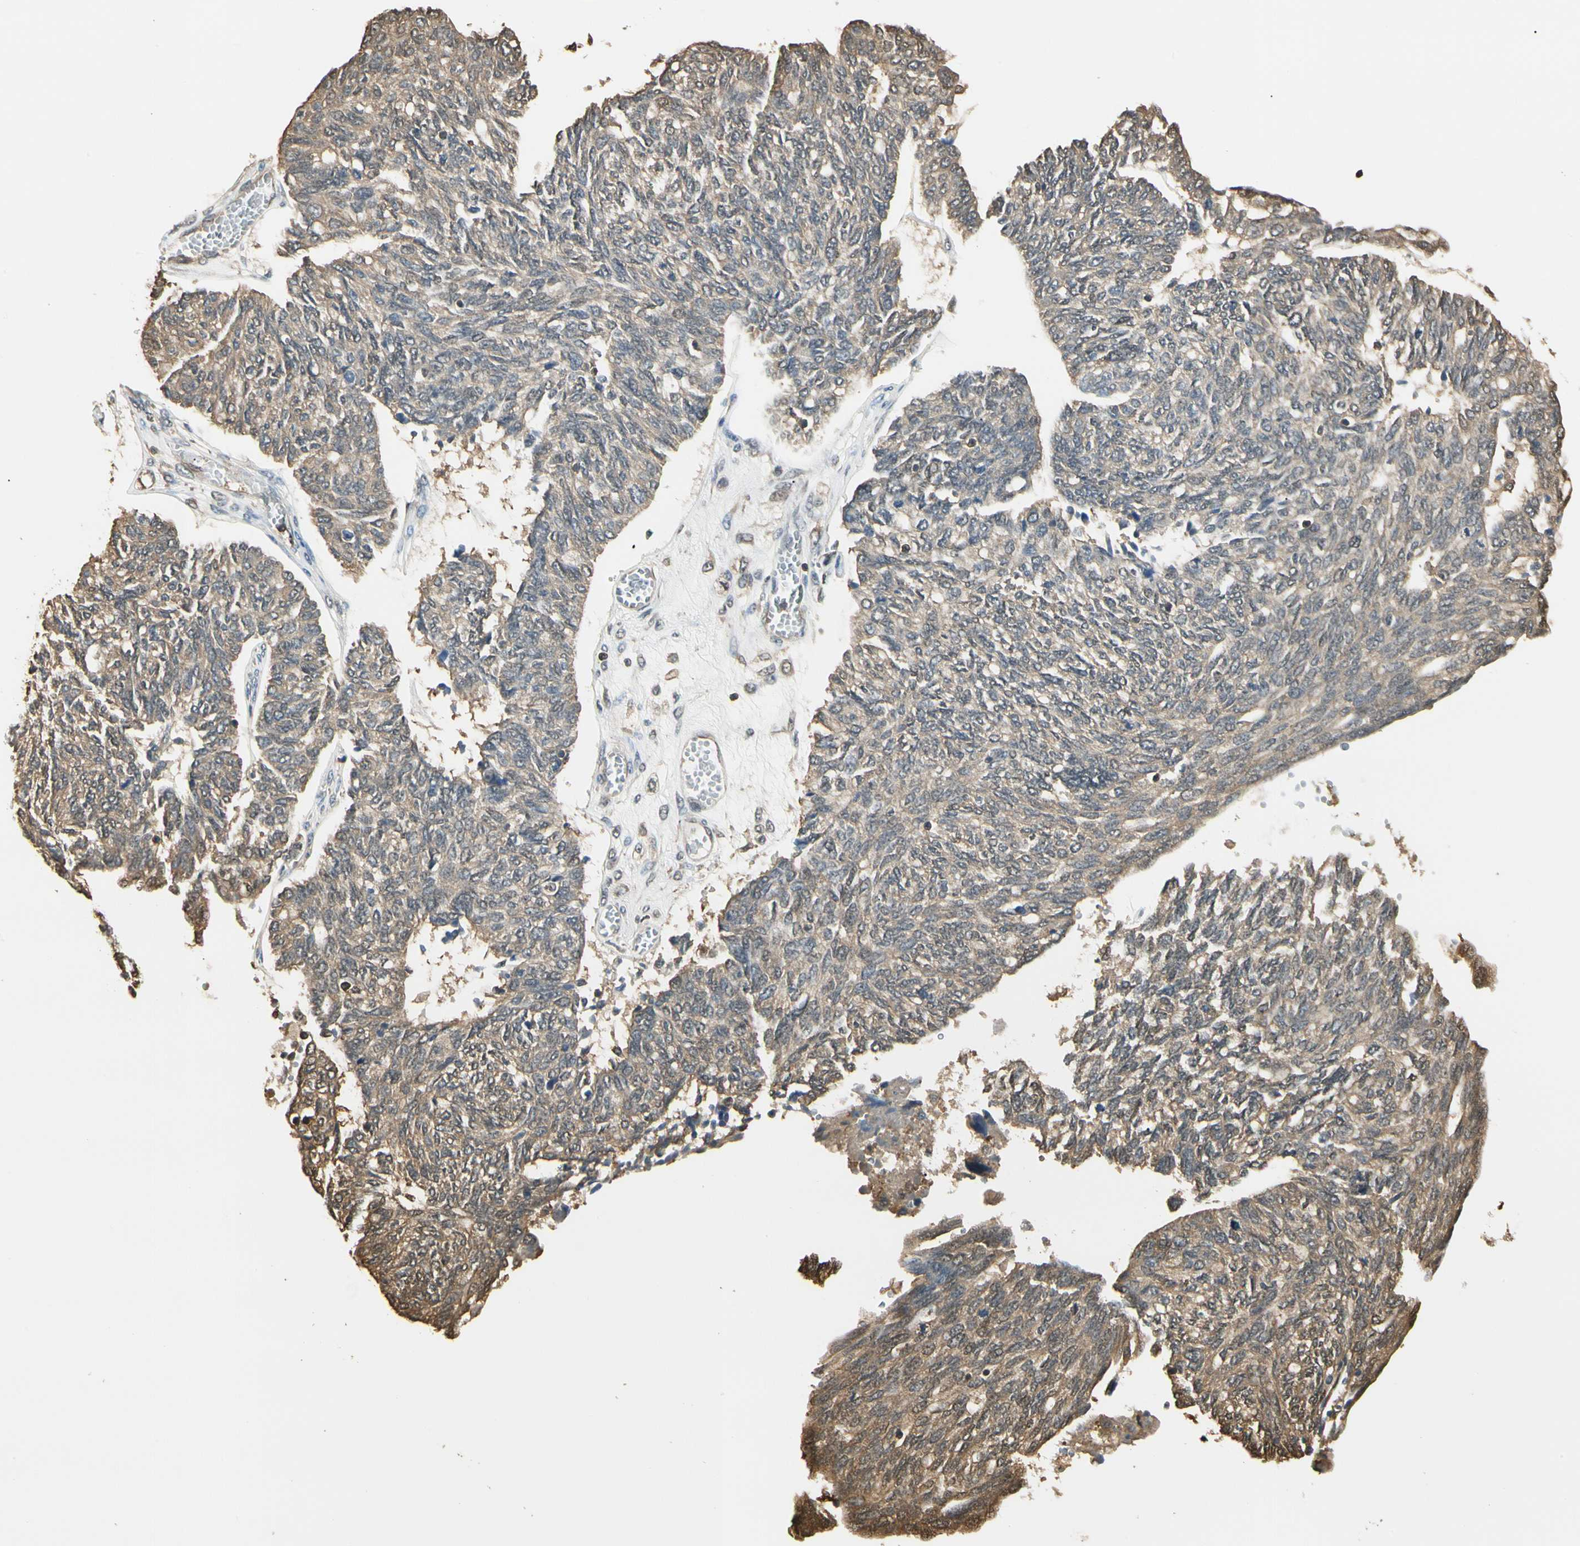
{"staining": {"intensity": "moderate", "quantity": ">75%", "location": "cytoplasmic/membranous"}, "tissue": "ovarian cancer", "cell_type": "Tumor cells", "image_type": "cancer", "snomed": [{"axis": "morphology", "description": "Cystadenocarcinoma, serous, NOS"}, {"axis": "topography", "description": "Ovary"}], "caption": "Moderate cytoplasmic/membranous protein staining is seen in approximately >75% of tumor cells in serous cystadenocarcinoma (ovarian). Using DAB (brown) and hematoxylin (blue) stains, captured at high magnification using brightfield microscopy.", "gene": "YWHAE", "patient": {"sex": "female", "age": 79}}